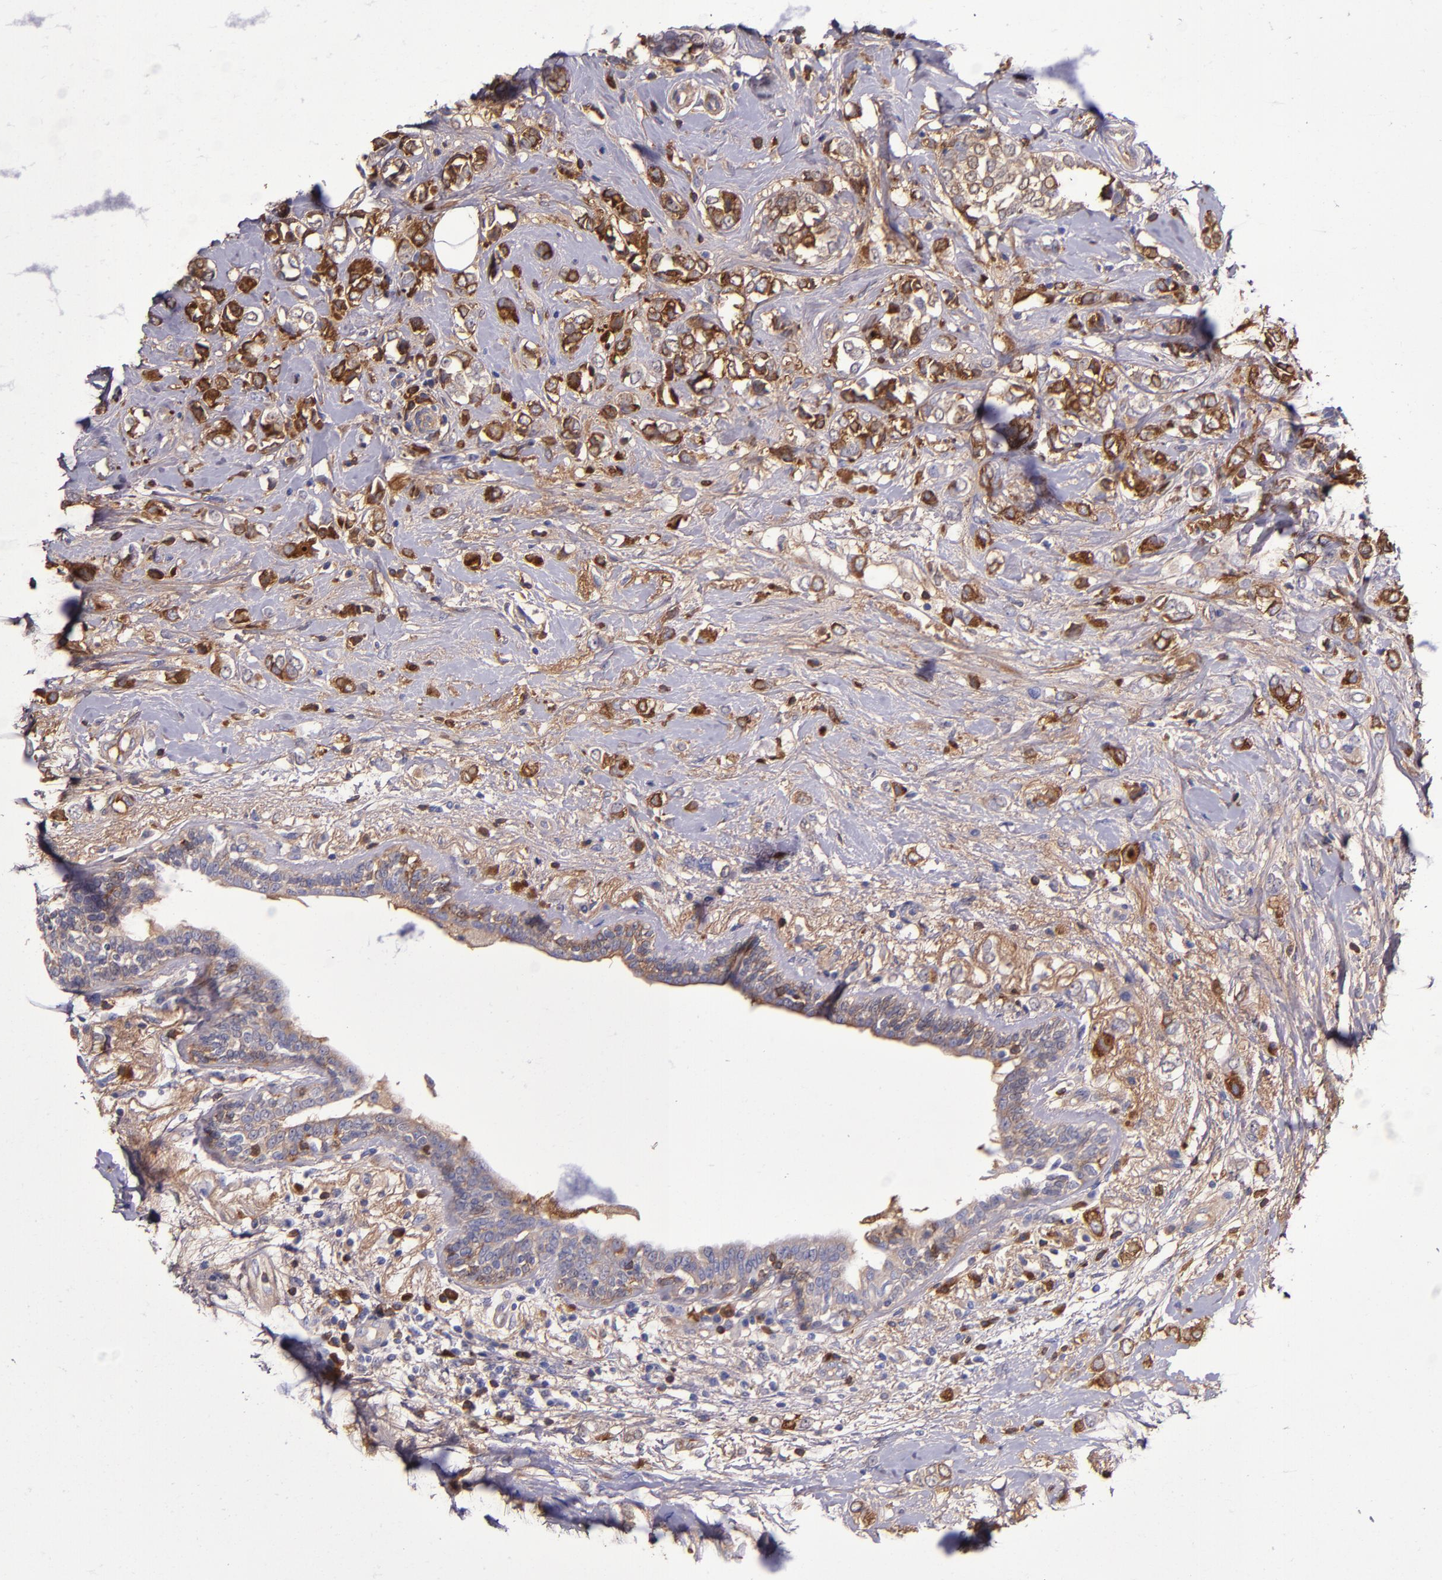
{"staining": {"intensity": "strong", "quantity": "25%-75%", "location": "cytoplasmic/membranous"}, "tissue": "breast cancer", "cell_type": "Tumor cells", "image_type": "cancer", "snomed": [{"axis": "morphology", "description": "Normal tissue, NOS"}, {"axis": "morphology", "description": "Lobular carcinoma"}, {"axis": "topography", "description": "Breast"}], "caption": "Breast cancer (lobular carcinoma) stained with DAB (3,3'-diaminobenzidine) immunohistochemistry displays high levels of strong cytoplasmic/membranous expression in about 25%-75% of tumor cells.", "gene": "CLEC3B", "patient": {"sex": "female", "age": 47}}